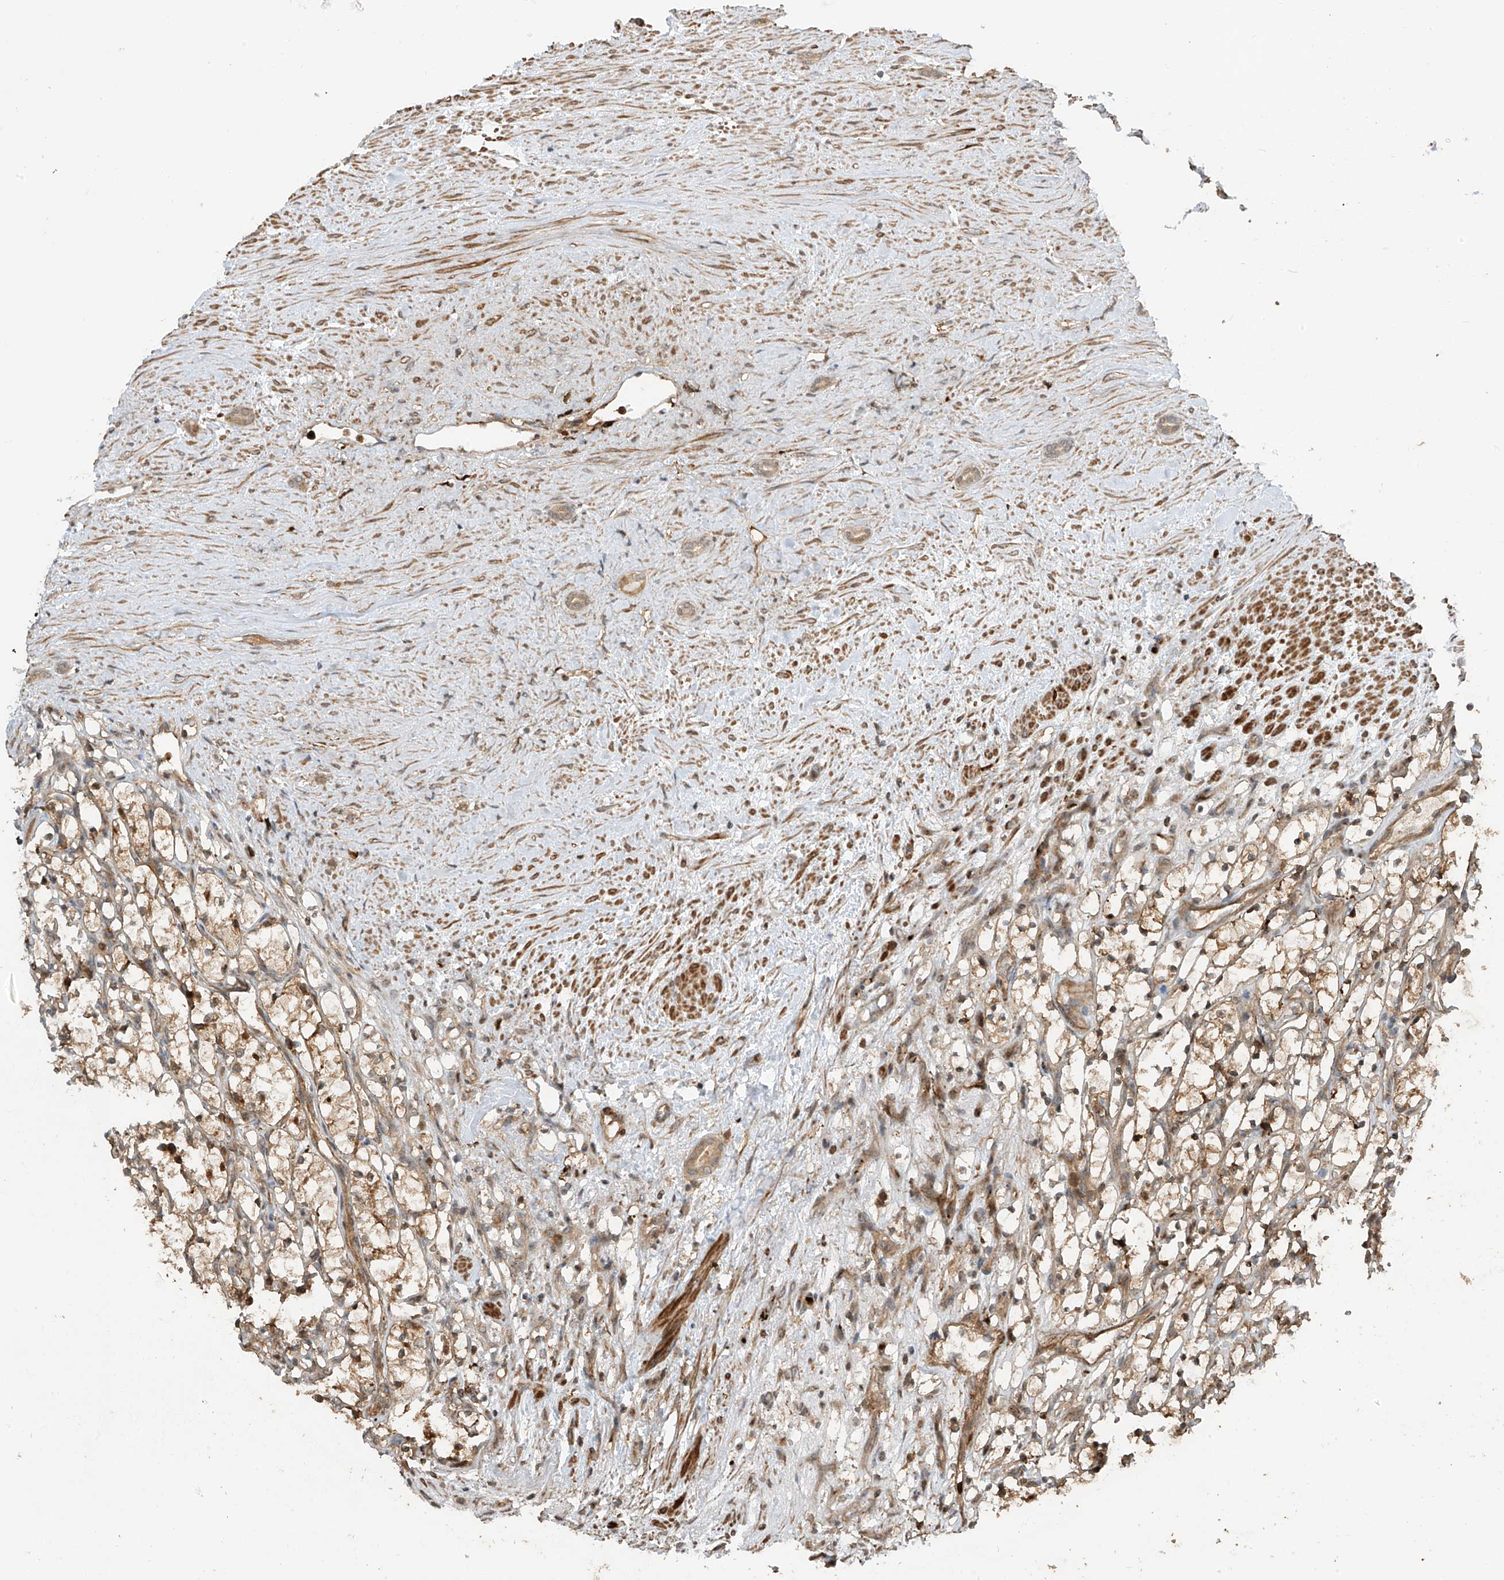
{"staining": {"intensity": "moderate", "quantity": "25%-75%", "location": "cytoplasmic/membranous"}, "tissue": "renal cancer", "cell_type": "Tumor cells", "image_type": "cancer", "snomed": [{"axis": "morphology", "description": "Adenocarcinoma, NOS"}, {"axis": "topography", "description": "Kidney"}], "caption": "Brown immunohistochemical staining in renal adenocarcinoma exhibits moderate cytoplasmic/membranous expression in about 25%-75% of tumor cells.", "gene": "ATAD2B", "patient": {"sex": "female", "age": 69}}